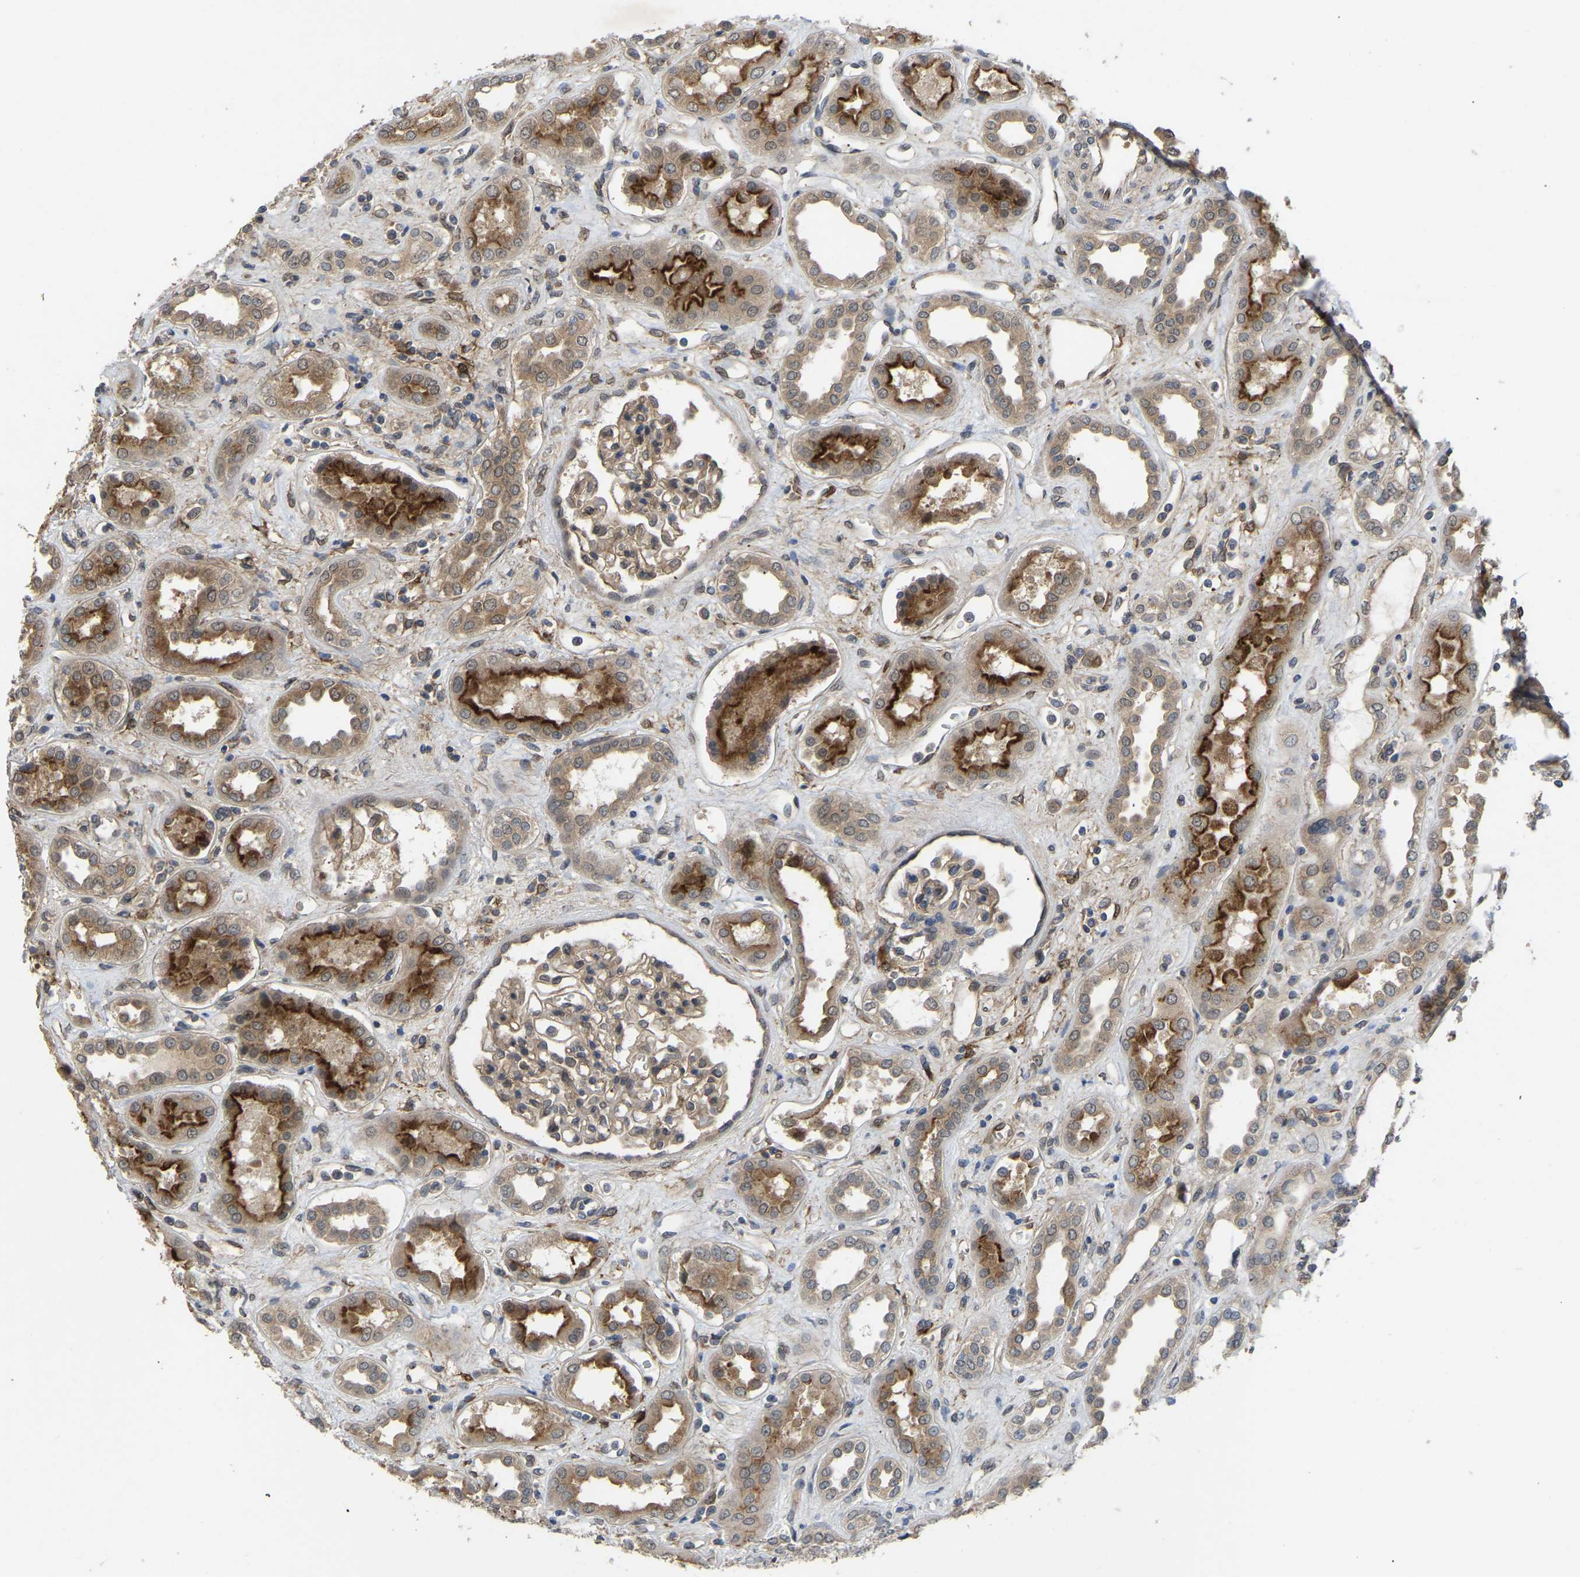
{"staining": {"intensity": "weak", "quantity": ">75%", "location": "cytoplasmic/membranous"}, "tissue": "kidney", "cell_type": "Cells in glomeruli", "image_type": "normal", "snomed": [{"axis": "morphology", "description": "Normal tissue, NOS"}, {"axis": "topography", "description": "Kidney"}], "caption": "Weak cytoplasmic/membranous positivity for a protein is appreciated in about >75% of cells in glomeruli of unremarkable kidney using IHC.", "gene": "LIMK2", "patient": {"sex": "male", "age": 59}}